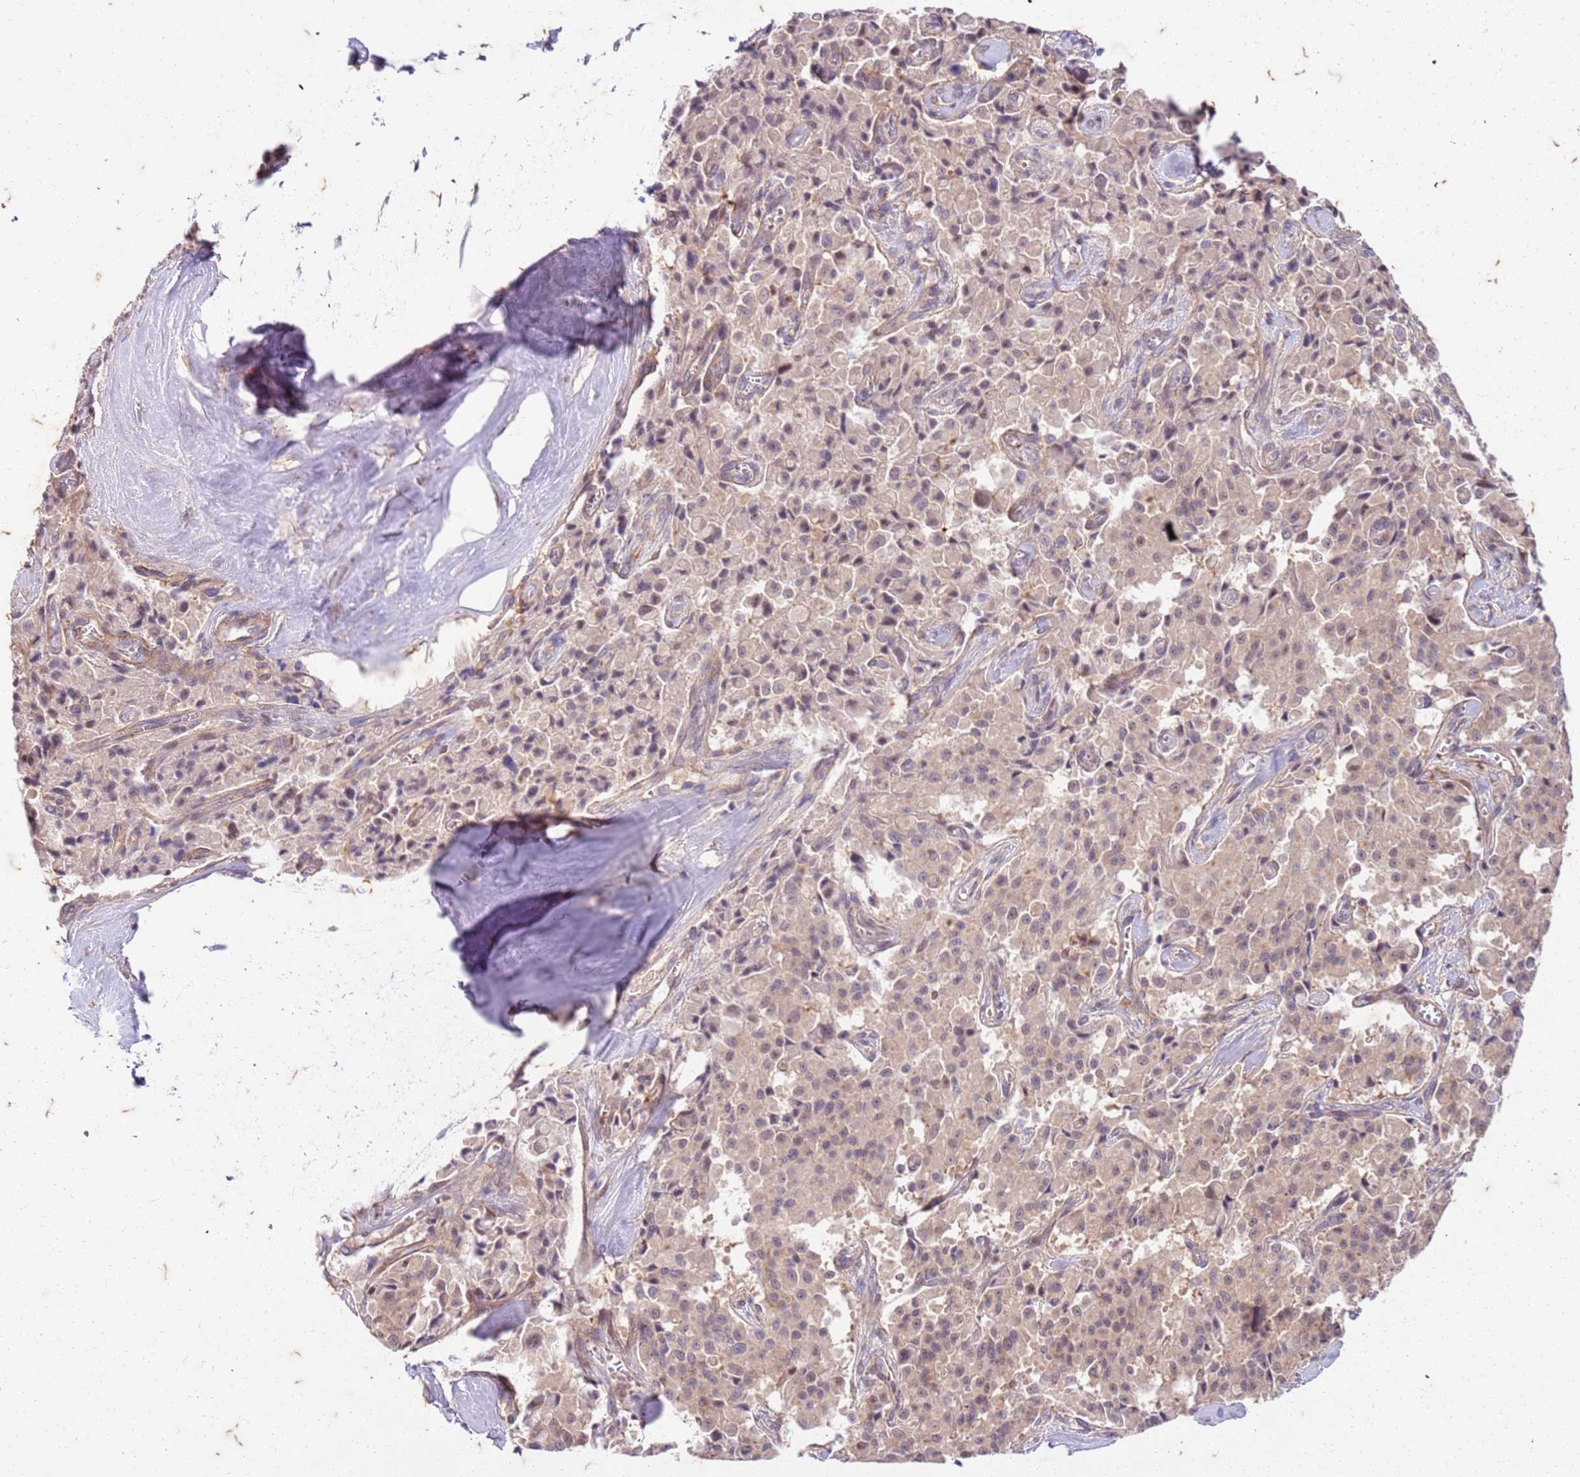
{"staining": {"intensity": "weak", "quantity": ">75%", "location": "cytoplasmic/membranous,nuclear"}, "tissue": "pancreatic cancer", "cell_type": "Tumor cells", "image_type": "cancer", "snomed": [{"axis": "morphology", "description": "Adenocarcinoma, NOS"}, {"axis": "topography", "description": "Pancreas"}], "caption": "Pancreatic cancer (adenocarcinoma) stained for a protein (brown) reveals weak cytoplasmic/membranous and nuclear positive expression in about >75% of tumor cells.", "gene": "RAPGEF3", "patient": {"sex": "male", "age": 65}}